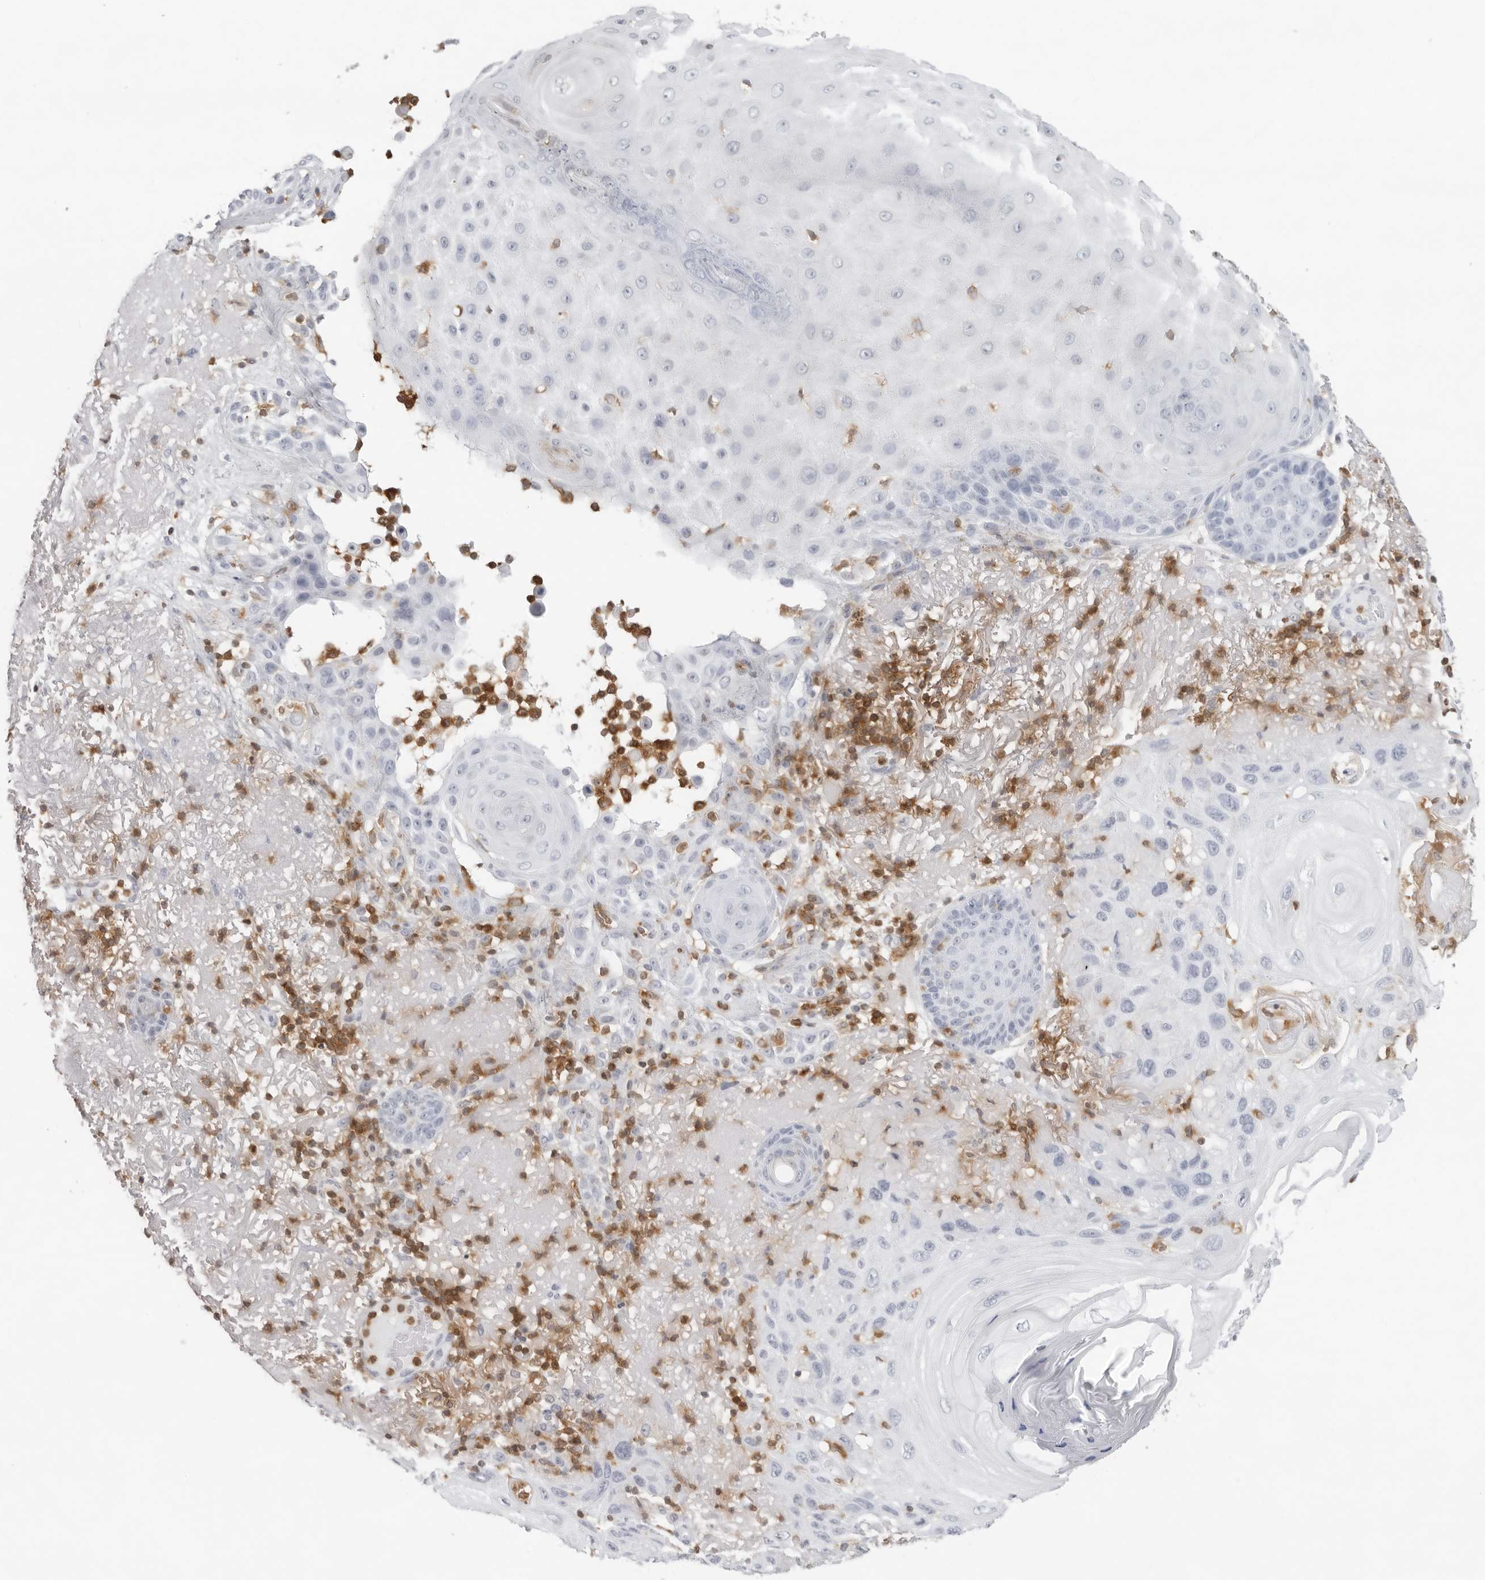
{"staining": {"intensity": "negative", "quantity": "none", "location": "none"}, "tissue": "skin cancer", "cell_type": "Tumor cells", "image_type": "cancer", "snomed": [{"axis": "morphology", "description": "Normal tissue, NOS"}, {"axis": "morphology", "description": "Squamous cell carcinoma, NOS"}, {"axis": "topography", "description": "Skin"}], "caption": "Tumor cells are negative for brown protein staining in squamous cell carcinoma (skin).", "gene": "FMNL1", "patient": {"sex": "female", "age": 96}}